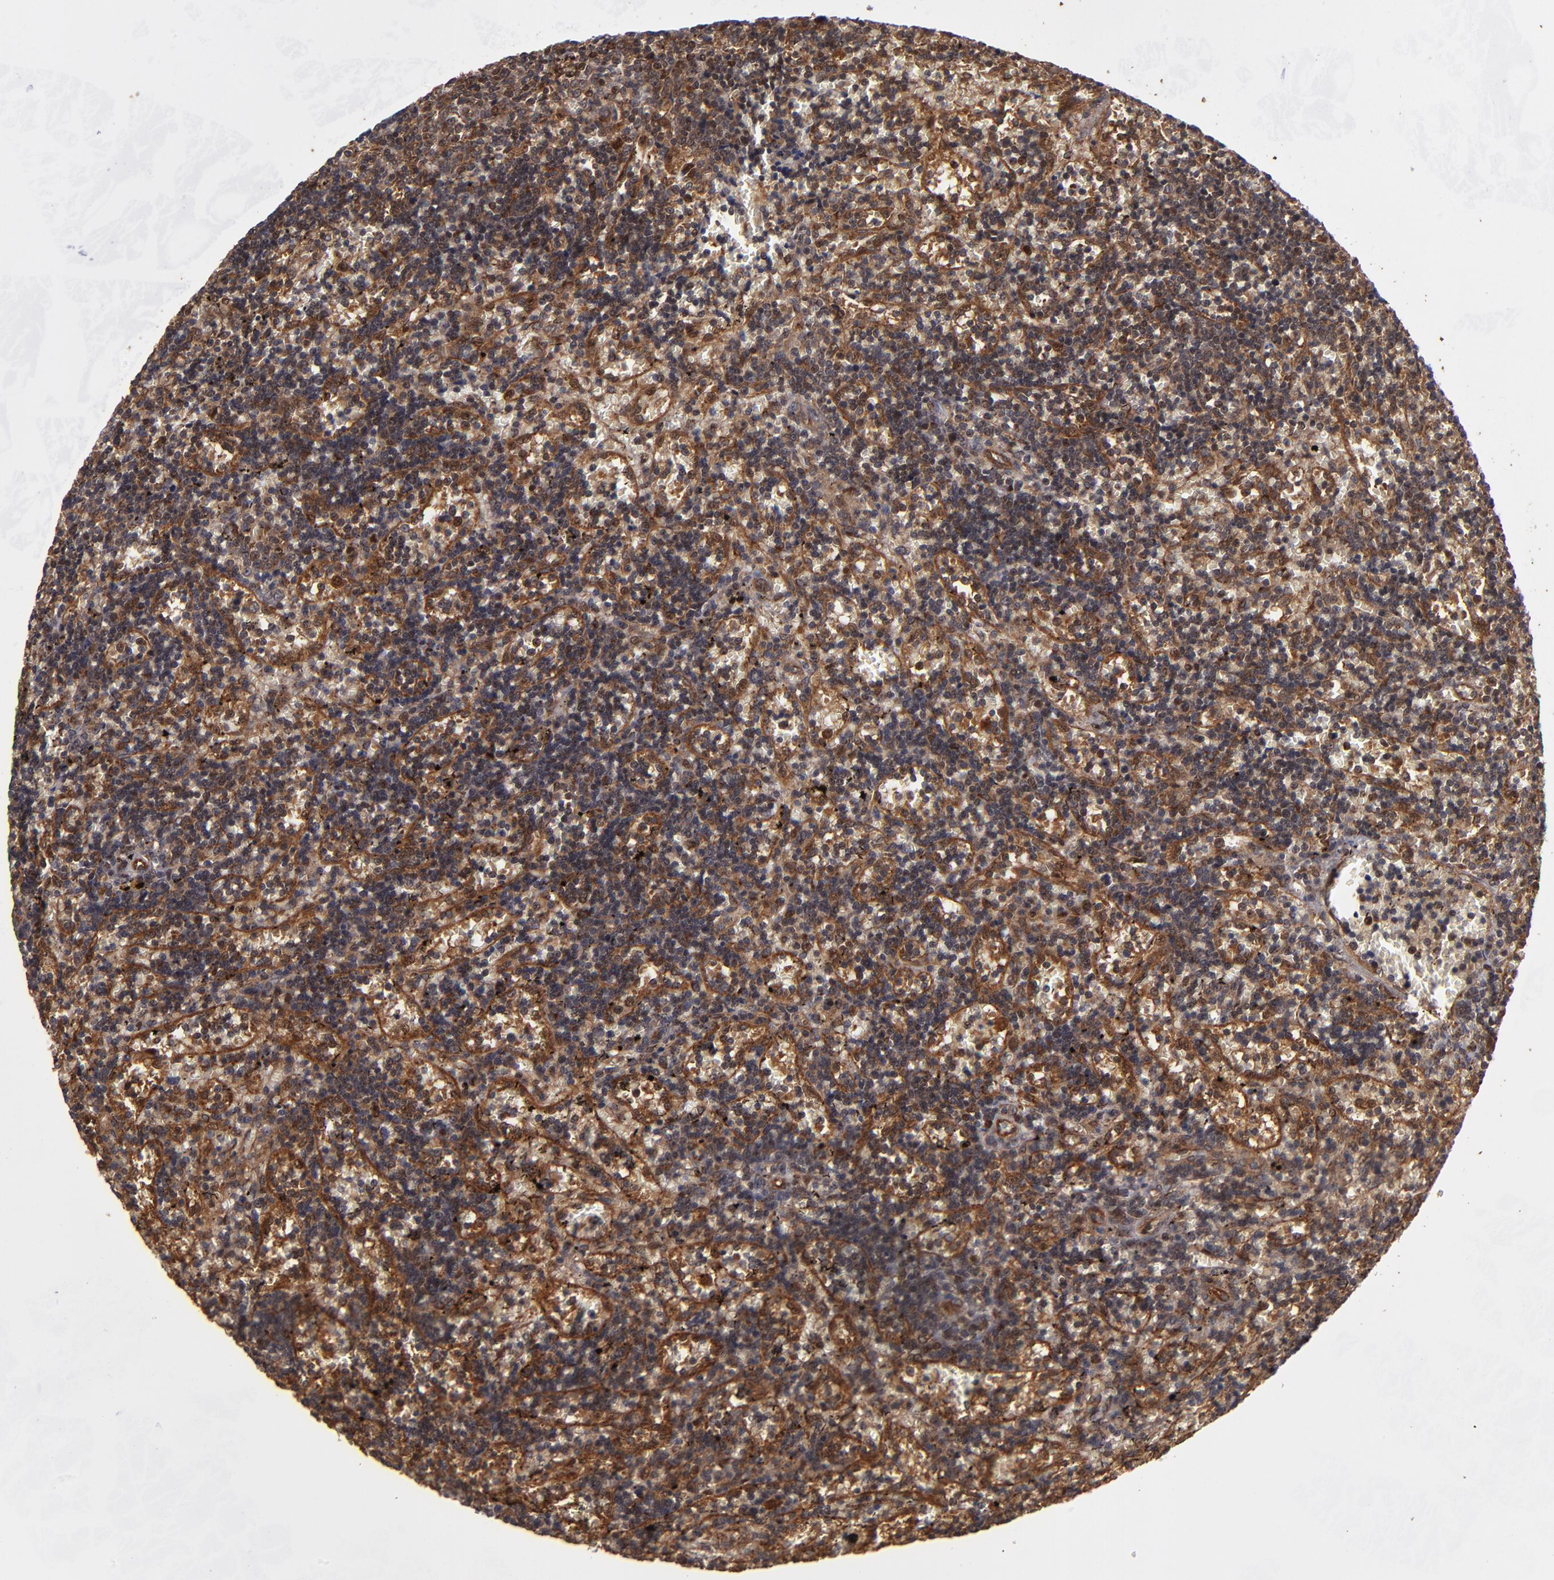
{"staining": {"intensity": "moderate", "quantity": "25%-75%", "location": "cytoplasmic/membranous"}, "tissue": "lymphoma", "cell_type": "Tumor cells", "image_type": "cancer", "snomed": [{"axis": "morphology", "description": "Malignant lymphoma, non-Hodgkin's type, Low grade"}, {"axis": "topography", "description": "Spleen"}], "caption": "A micrograph of malignant lymphoma, non-Hodgkin's type (low-grade) stained for a protein shows moderate cytoplasmic/membranous brown staining in tumor cells.", "gene": "BDKRB1", "patient": {"sex": "male", "age": 60}}